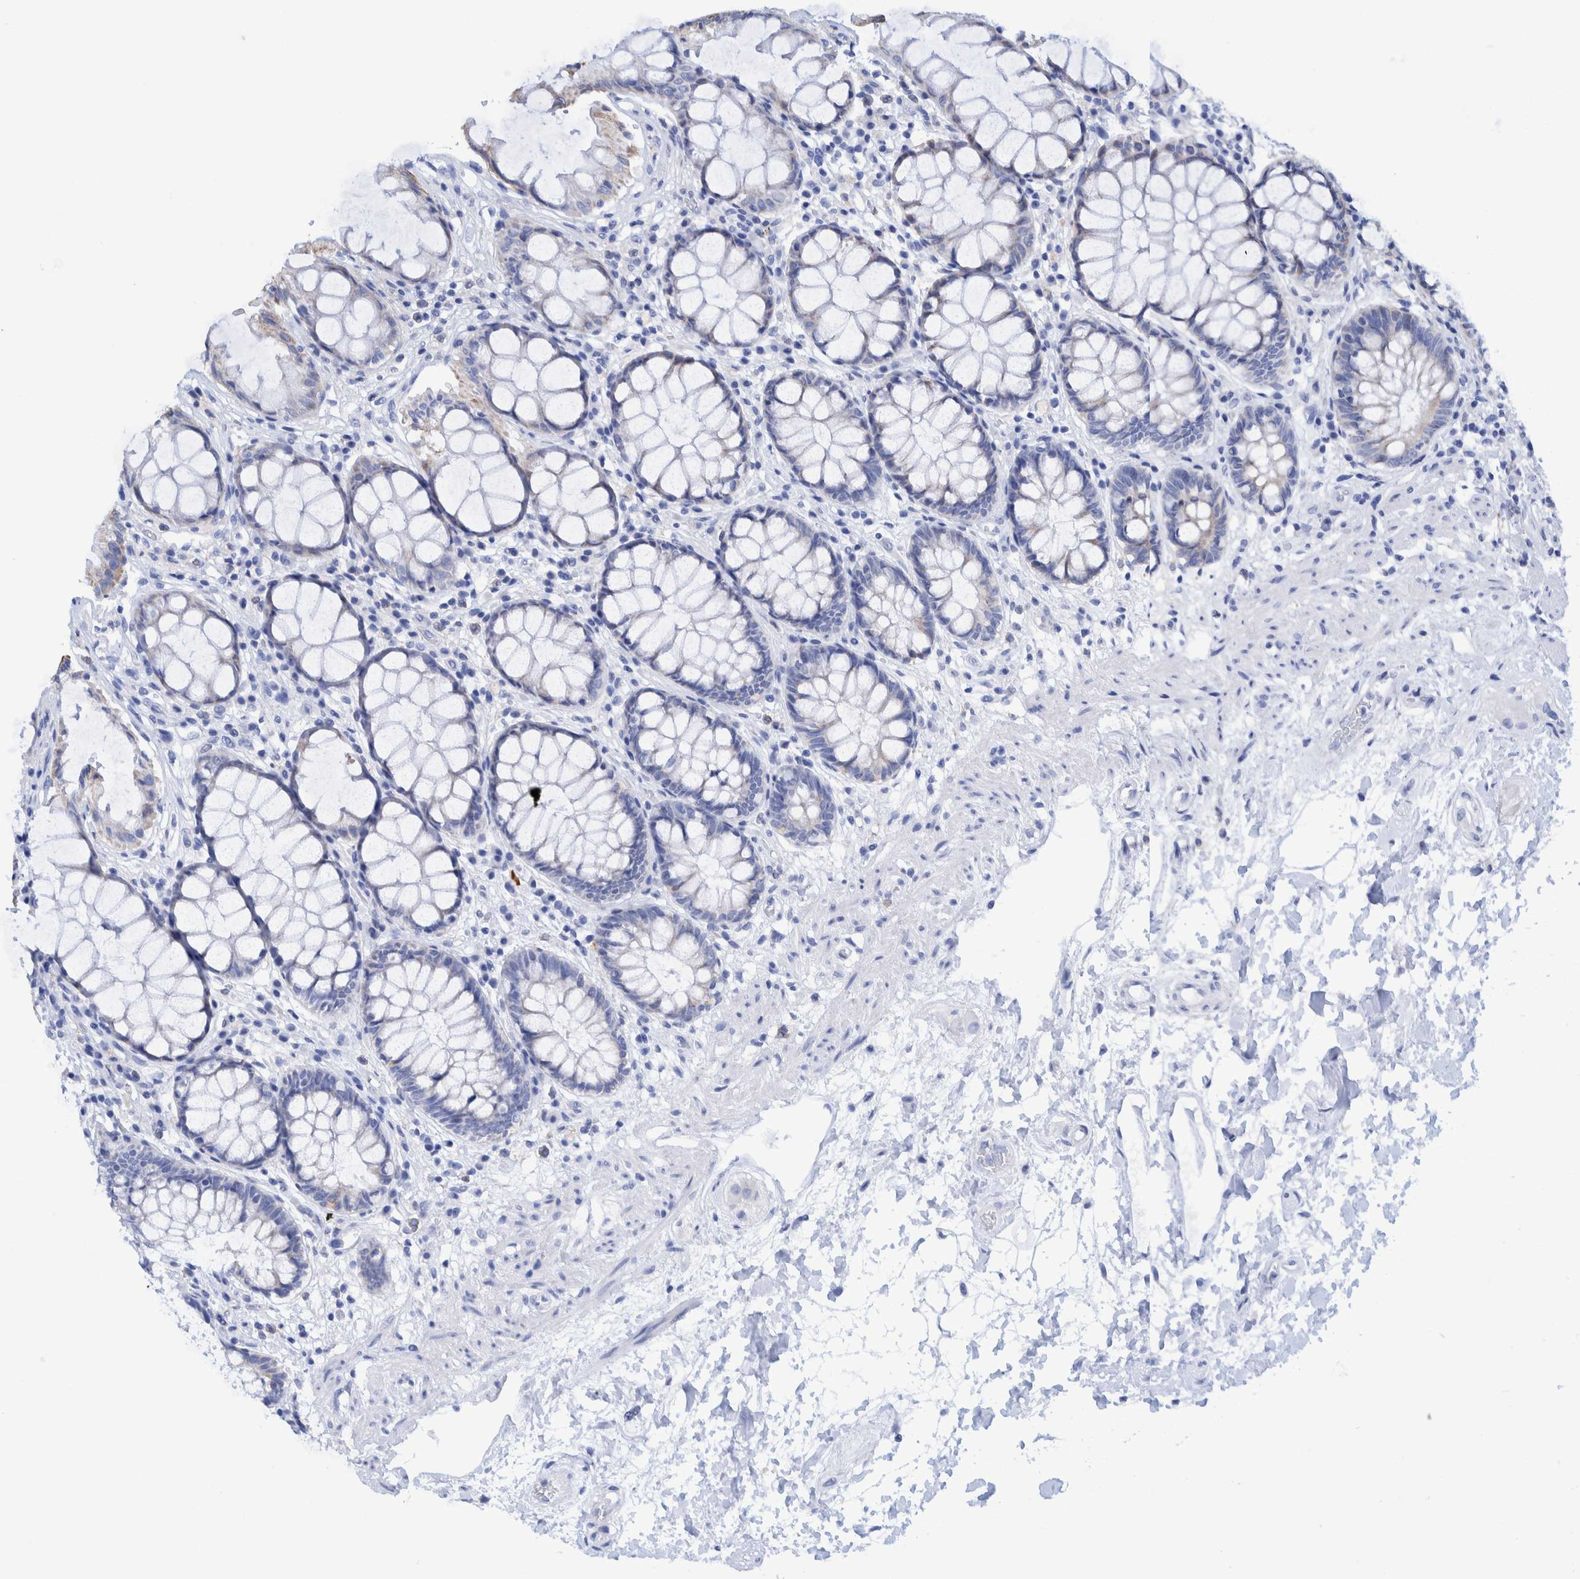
{"staining": {"intensity": "negative", "quantity": "none", "location": "none"}, "tissue": "rectum", "cell_type": "Glandular cells", "image_type": "normal", "snomed": [{"axis": "morphology", "description": "Normal tissue, NOS"}, {"axis": "topography", "description": "Rectum"}], "caption": "A histopathology image of rectum stained for a protein exhibits no brown staining in glandular cells.", "gene": "KRT14", "patient": {"sex": "male", "age": 64}}